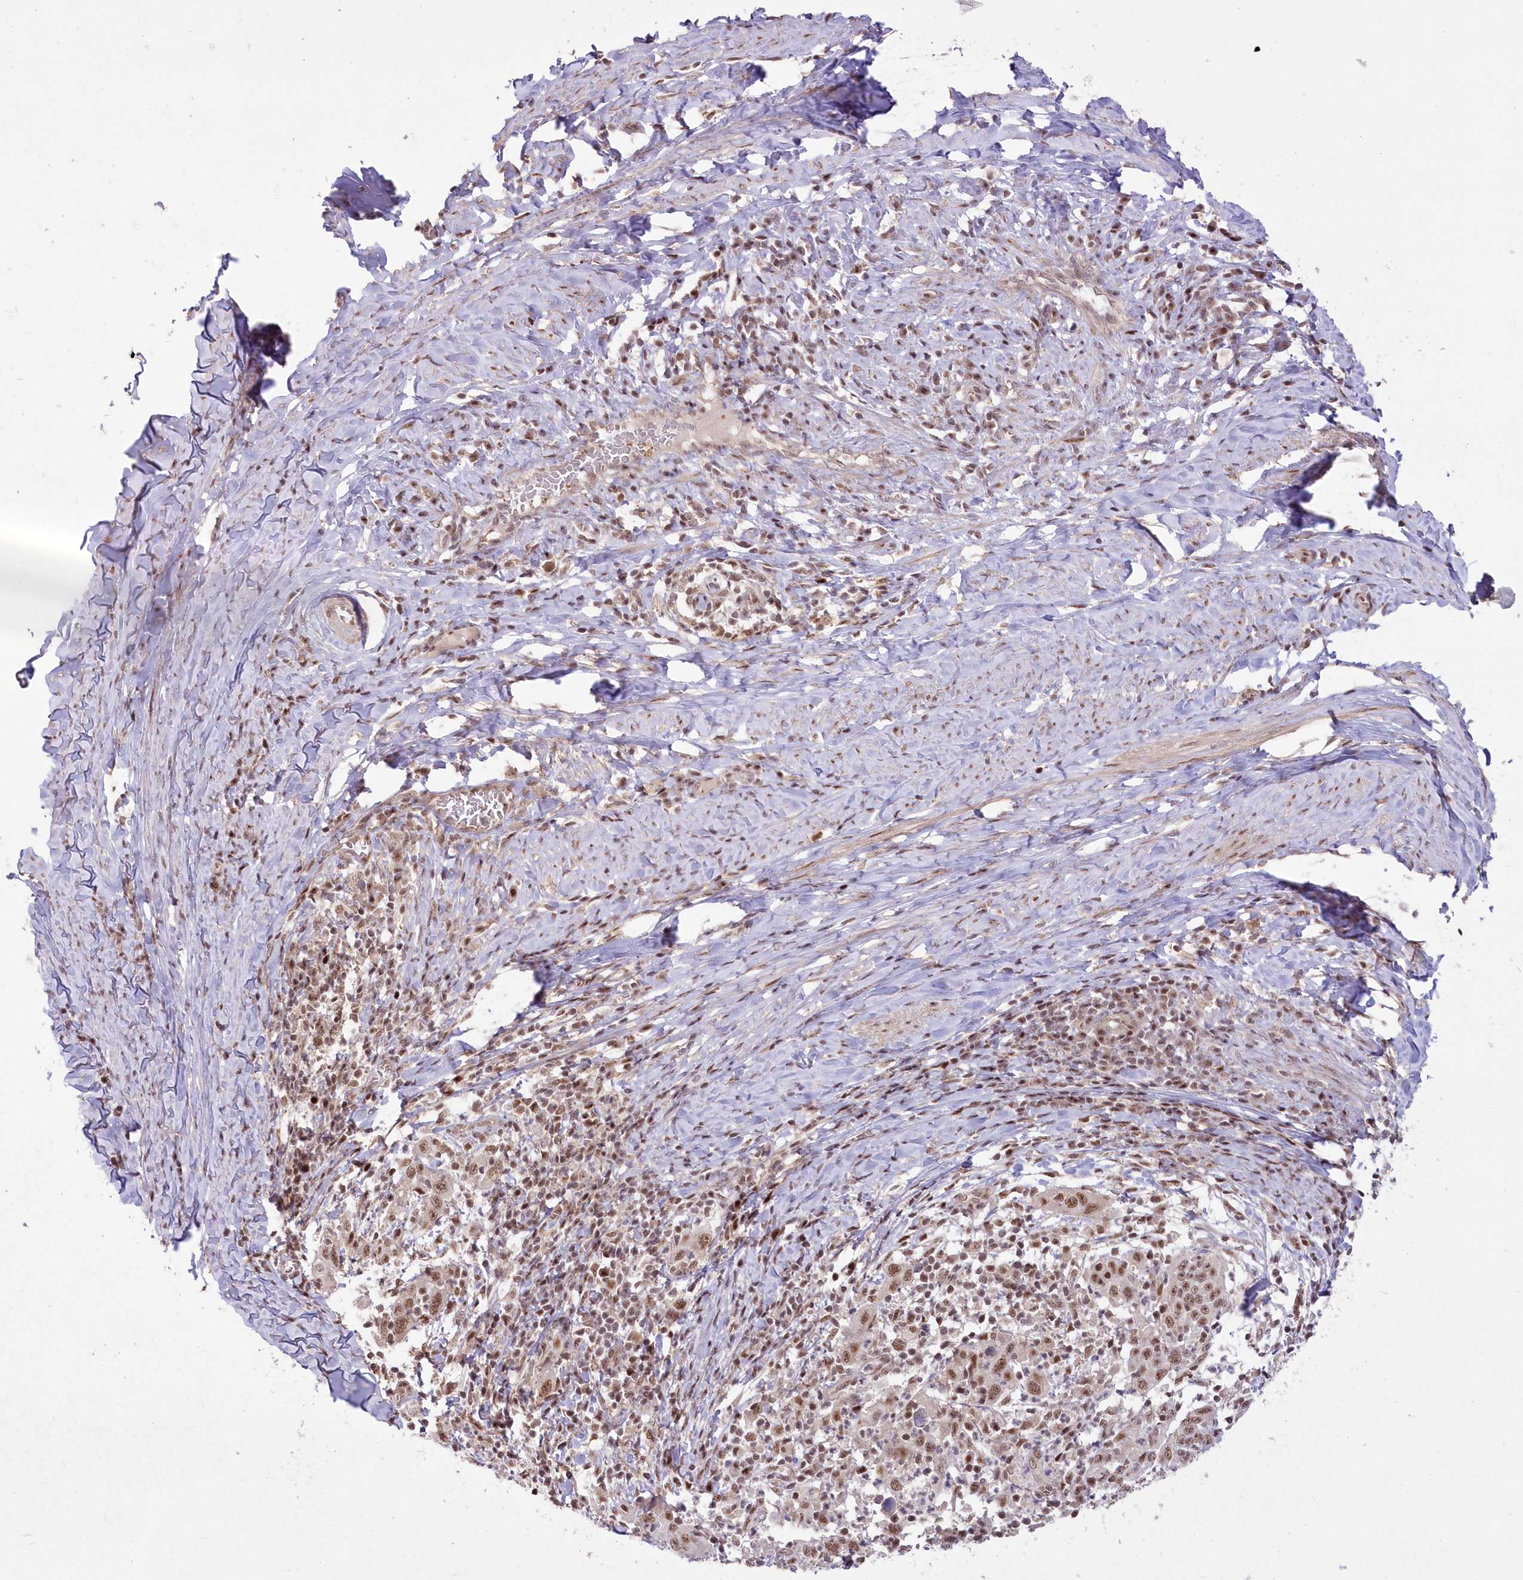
{"staining": {"intensity": "moderate", "quantity": ">75%", "location": "nuclear"}, "tissue": "cervical cancer", "cell_type": "Tumor cells", "image_type": "cancer", "snomed": [{"axis": "morphology", "description": "Squamous cell carcinoma, NOS"}, {"axis": "topography", "description": "Cervix"}], "caption": "This histopathology image displays cervical squamous cell carcinoma stained with IHC to label a protein in brown. The nuclear of tumor cells show moderate positivity for the protein. Nuclei are counter-stained blue.", "gene": "WBP1L", "patient": {"sex": "female", "age": 46}}